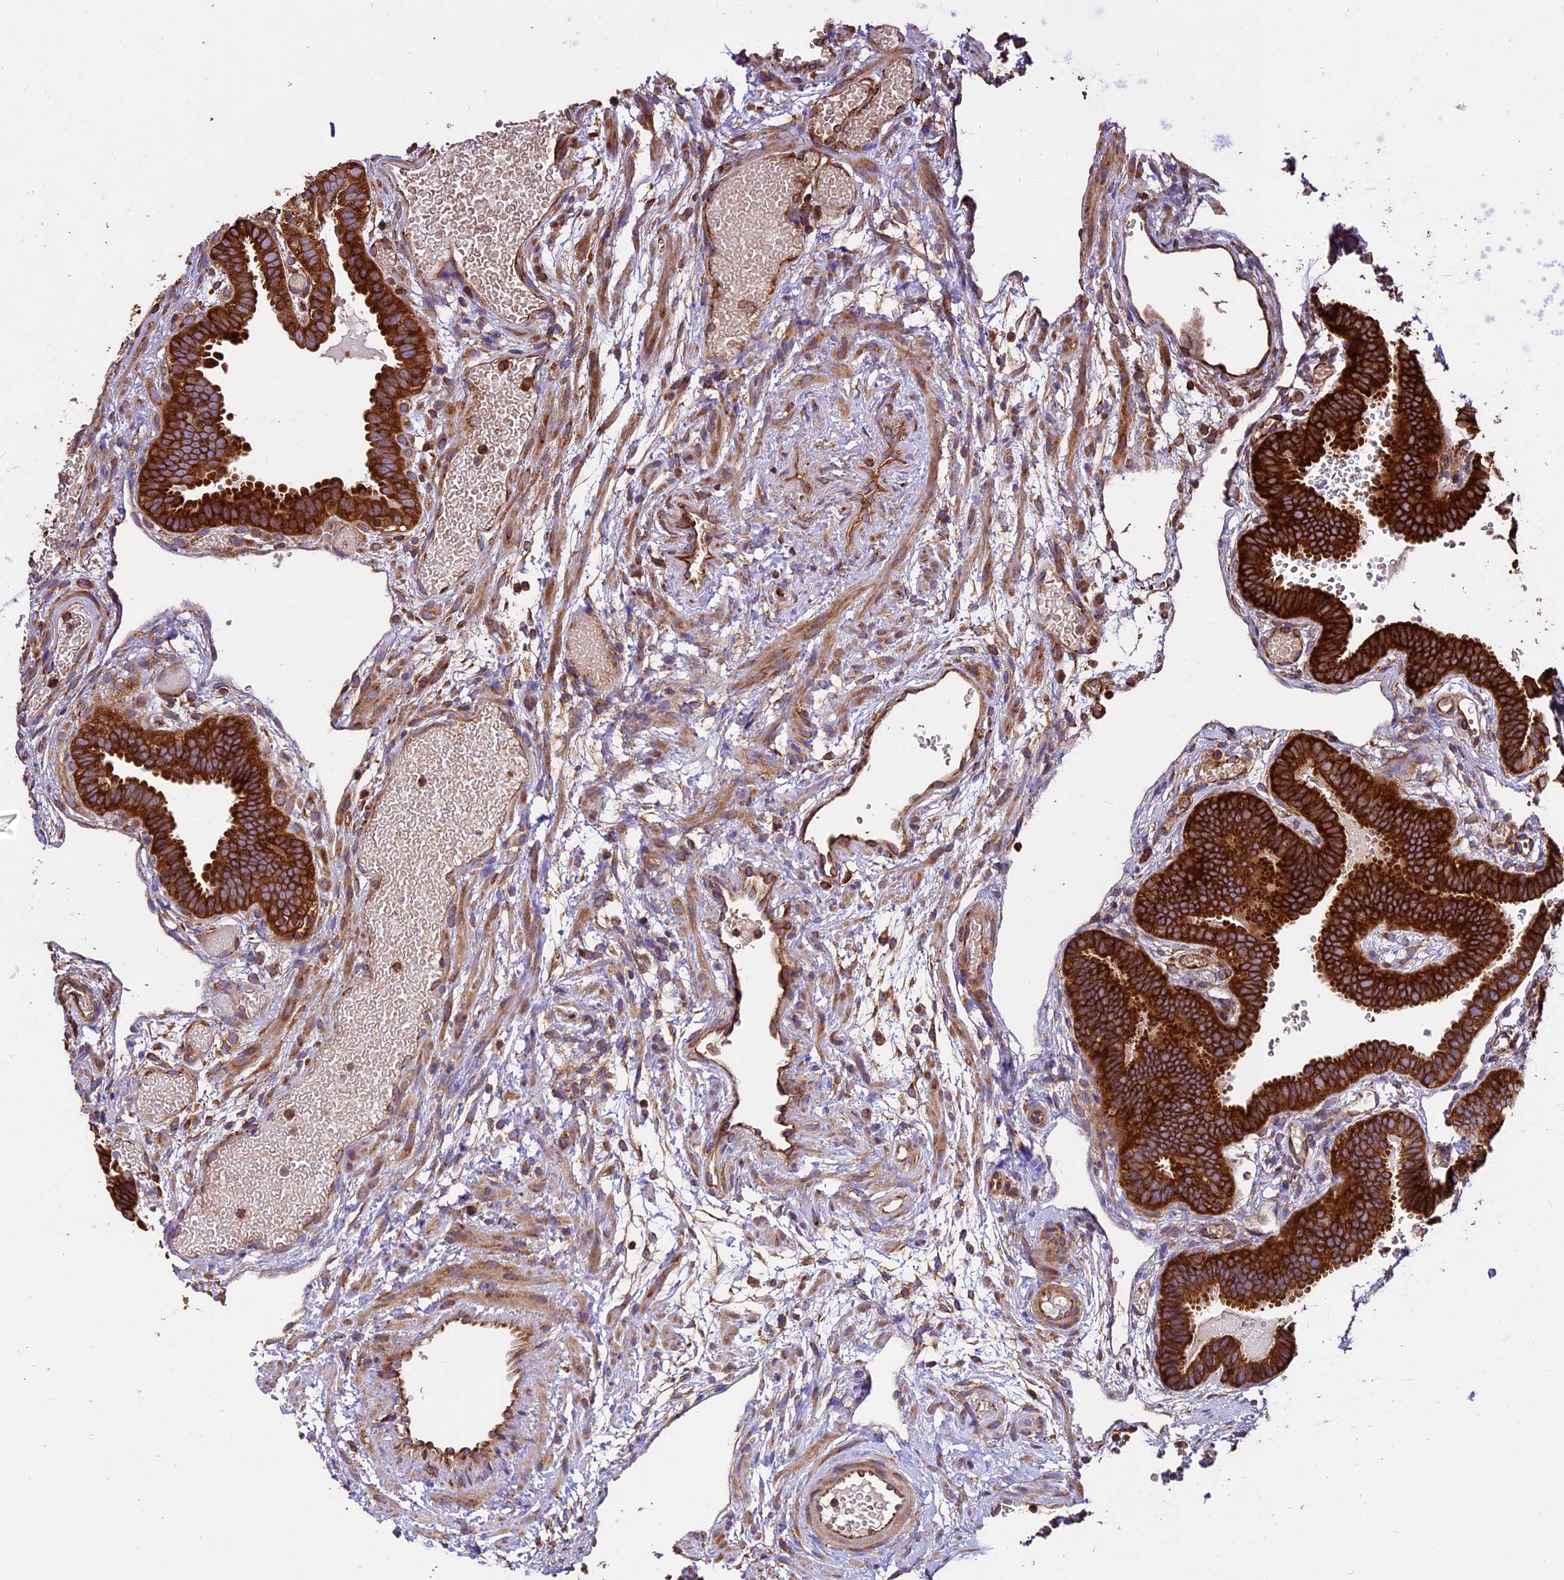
{"staining": {"intensity": "strong", "quantity": ">75%", "location": "cytoplasmic/membranous"}, "tissue": "fallopian tube", "cell_type": "Glandular cells", "image_type": "normal", "snomed": [{"axis": "morphology", "description": "Normal tissue, NOS"}, {"axis": "topography", "description": "Fallopian tube"}], "caption": "Fallopian tube stained with immunohistochemistry shows strong cytoplasmic/membranous positivity in about >75% of glandular cells.", "gene": "KARS1", "patient": {"sex": "female", "age": 37}}